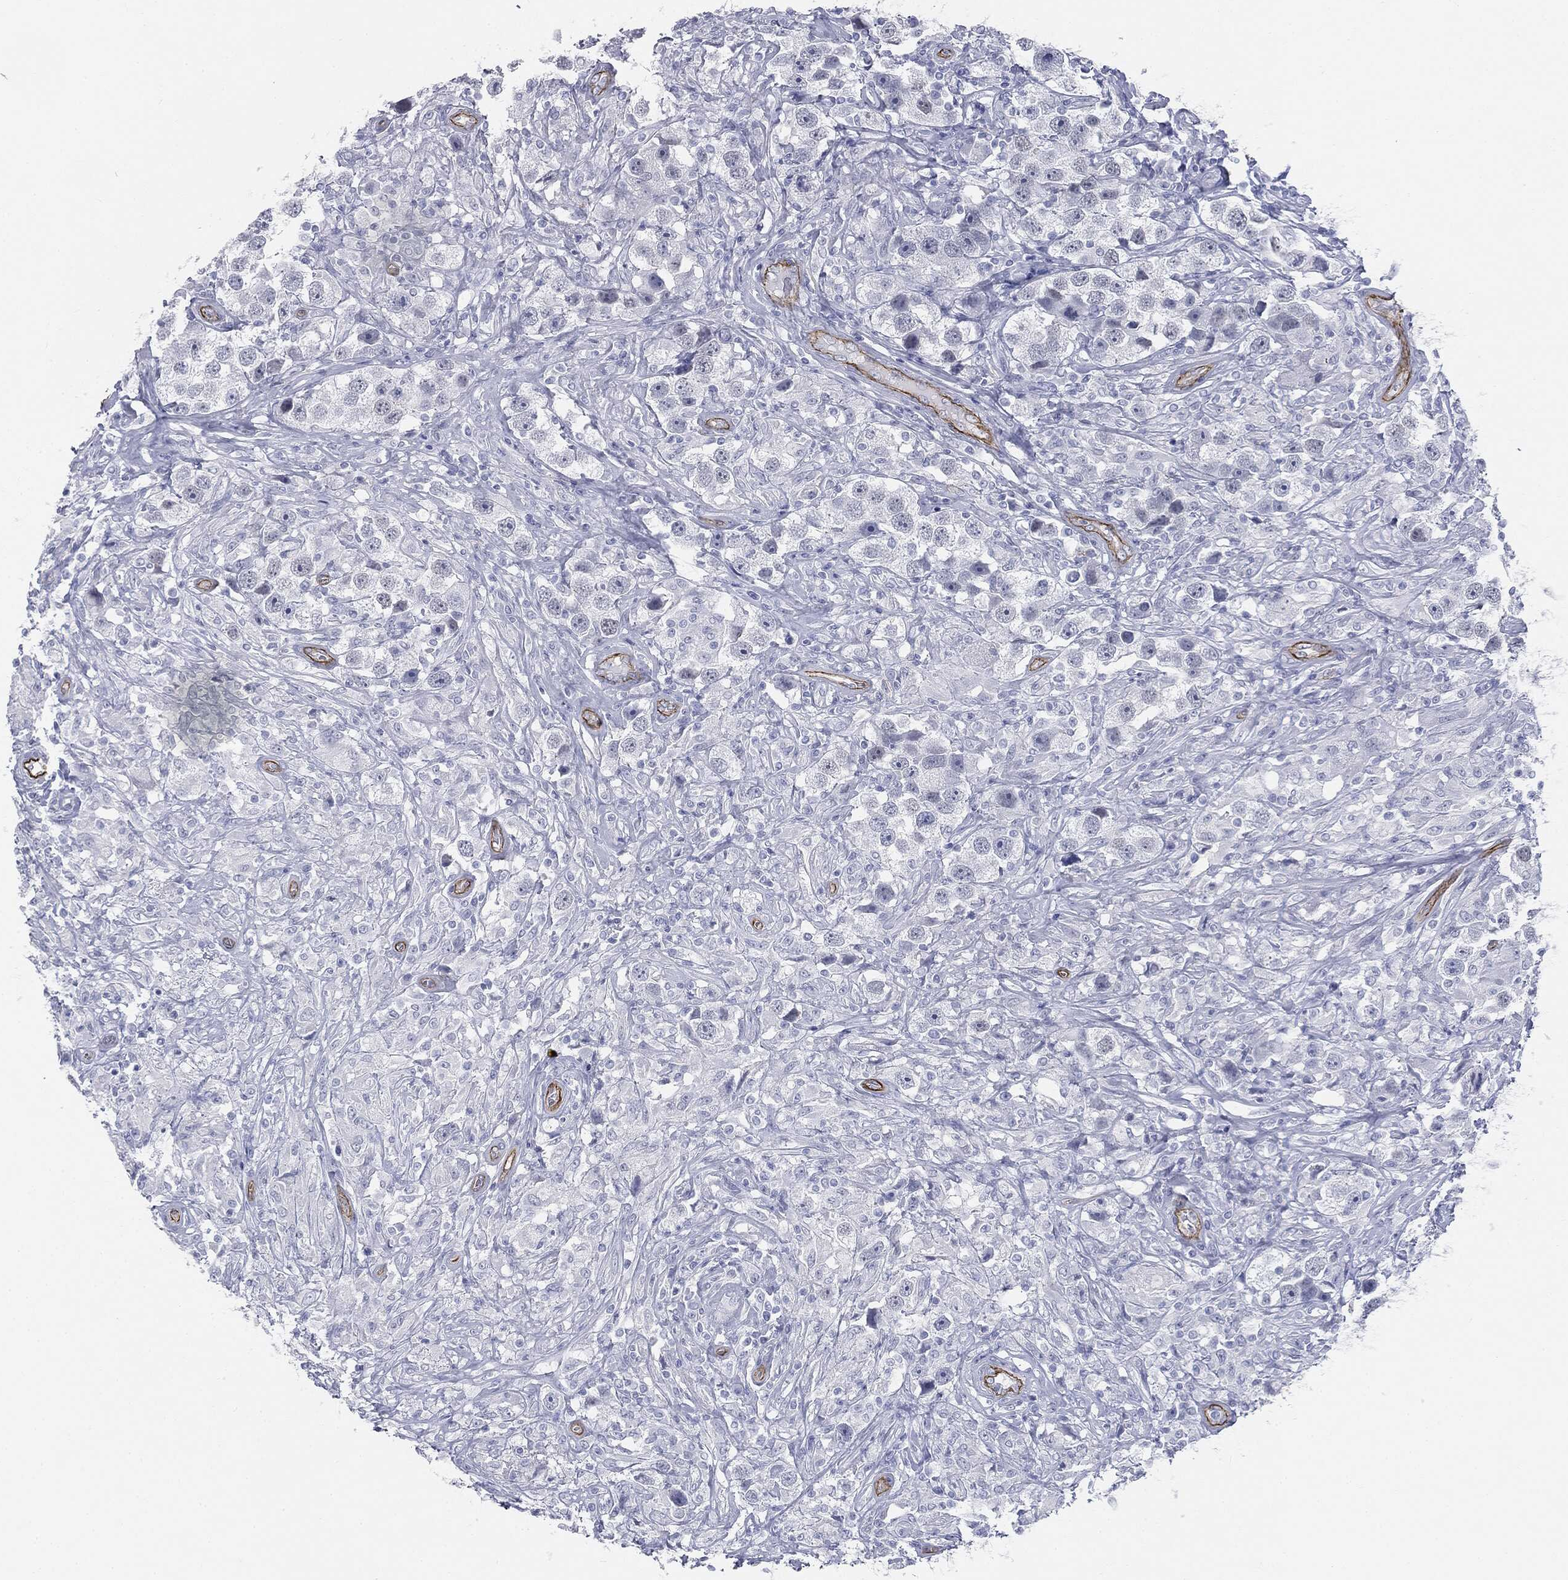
{"staining": {"intensity": "negative", "quantity": "none", "location": "none"}, "tissue": "testis cancer", "cell_type": "Tumor cells", "image_type": "cancer", "snomed": [{"axis": "morphology", "description": "Seminoma, NOS"}, {"axis": "topography", "description": "Testis"}], "caption": "IHC histopathology image of neoplastic tissue: testis cancer (seminoma) stained with DAB exhibits no significant protein positivity in tumor cells. The staining was performed using DAB to visualize the protein expression in brown, while the nuclei were stained in blue with hematoxylin (Magnification: 20x).", "gene": "MUC5AC", "patient": {"sex": "male", "age": 49}}